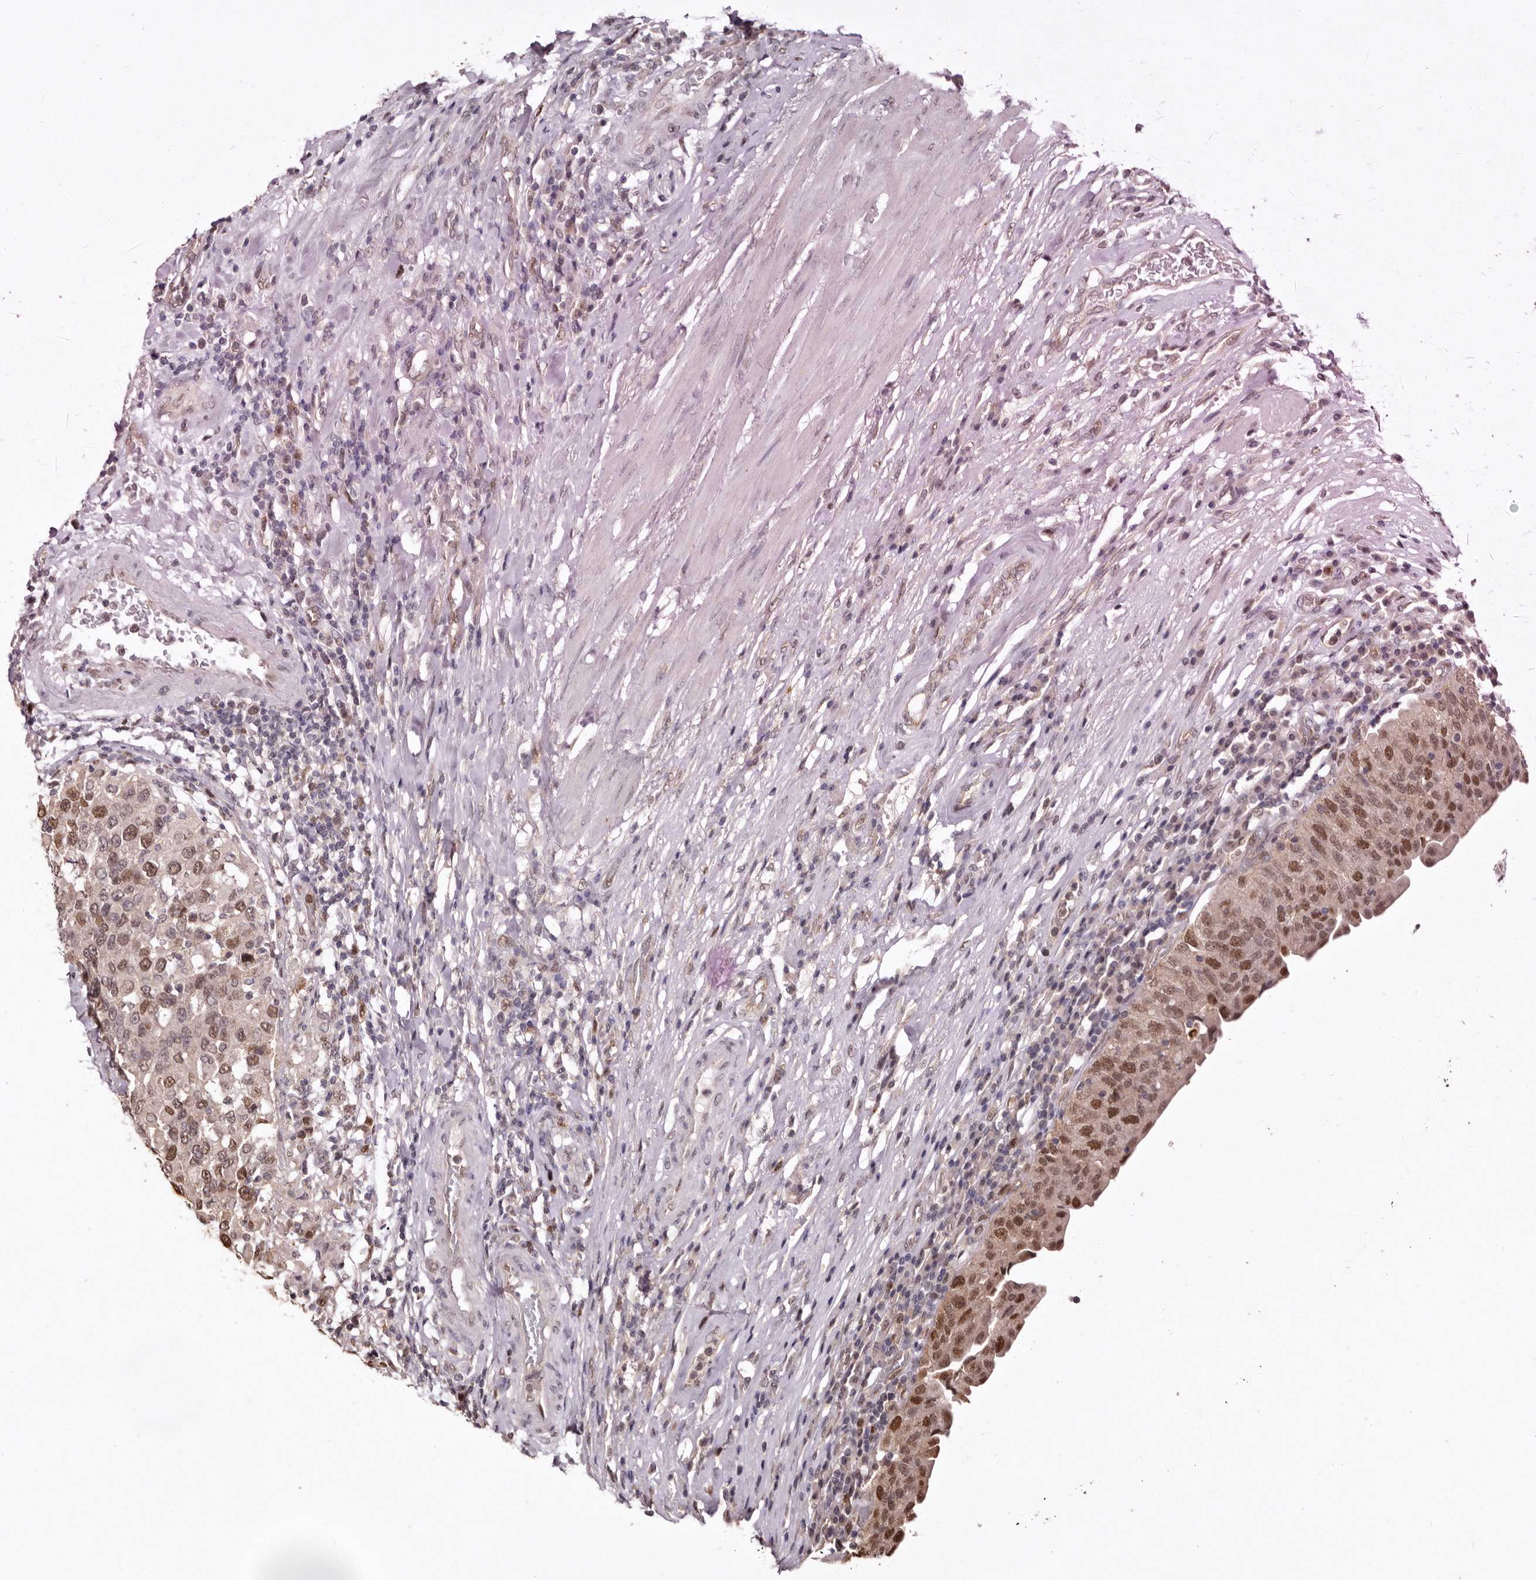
{"staining": {"intensity": "moderate", "quantity": "25%-75%", "location": "nuclear"}, "tissue": "urothelial cancer", "cell_type": "Tumor cells", "image_type": "cancer", "snomed": [{"axis": "morphology", "description": "Urothelial carcinoma, High grade"}, {"axis": "topography", "description": "Urinary bladder"}], "caption": "IHC (DAB (3,3'-diaminobenzidine)) staining of human high-grade urothelial carcinoma exhibits moderate nuclear protein positivity in about 25%-75% of tumor cells.", "gene": "NOTCH1", "patient": {"sex": "female", "age": 80}}